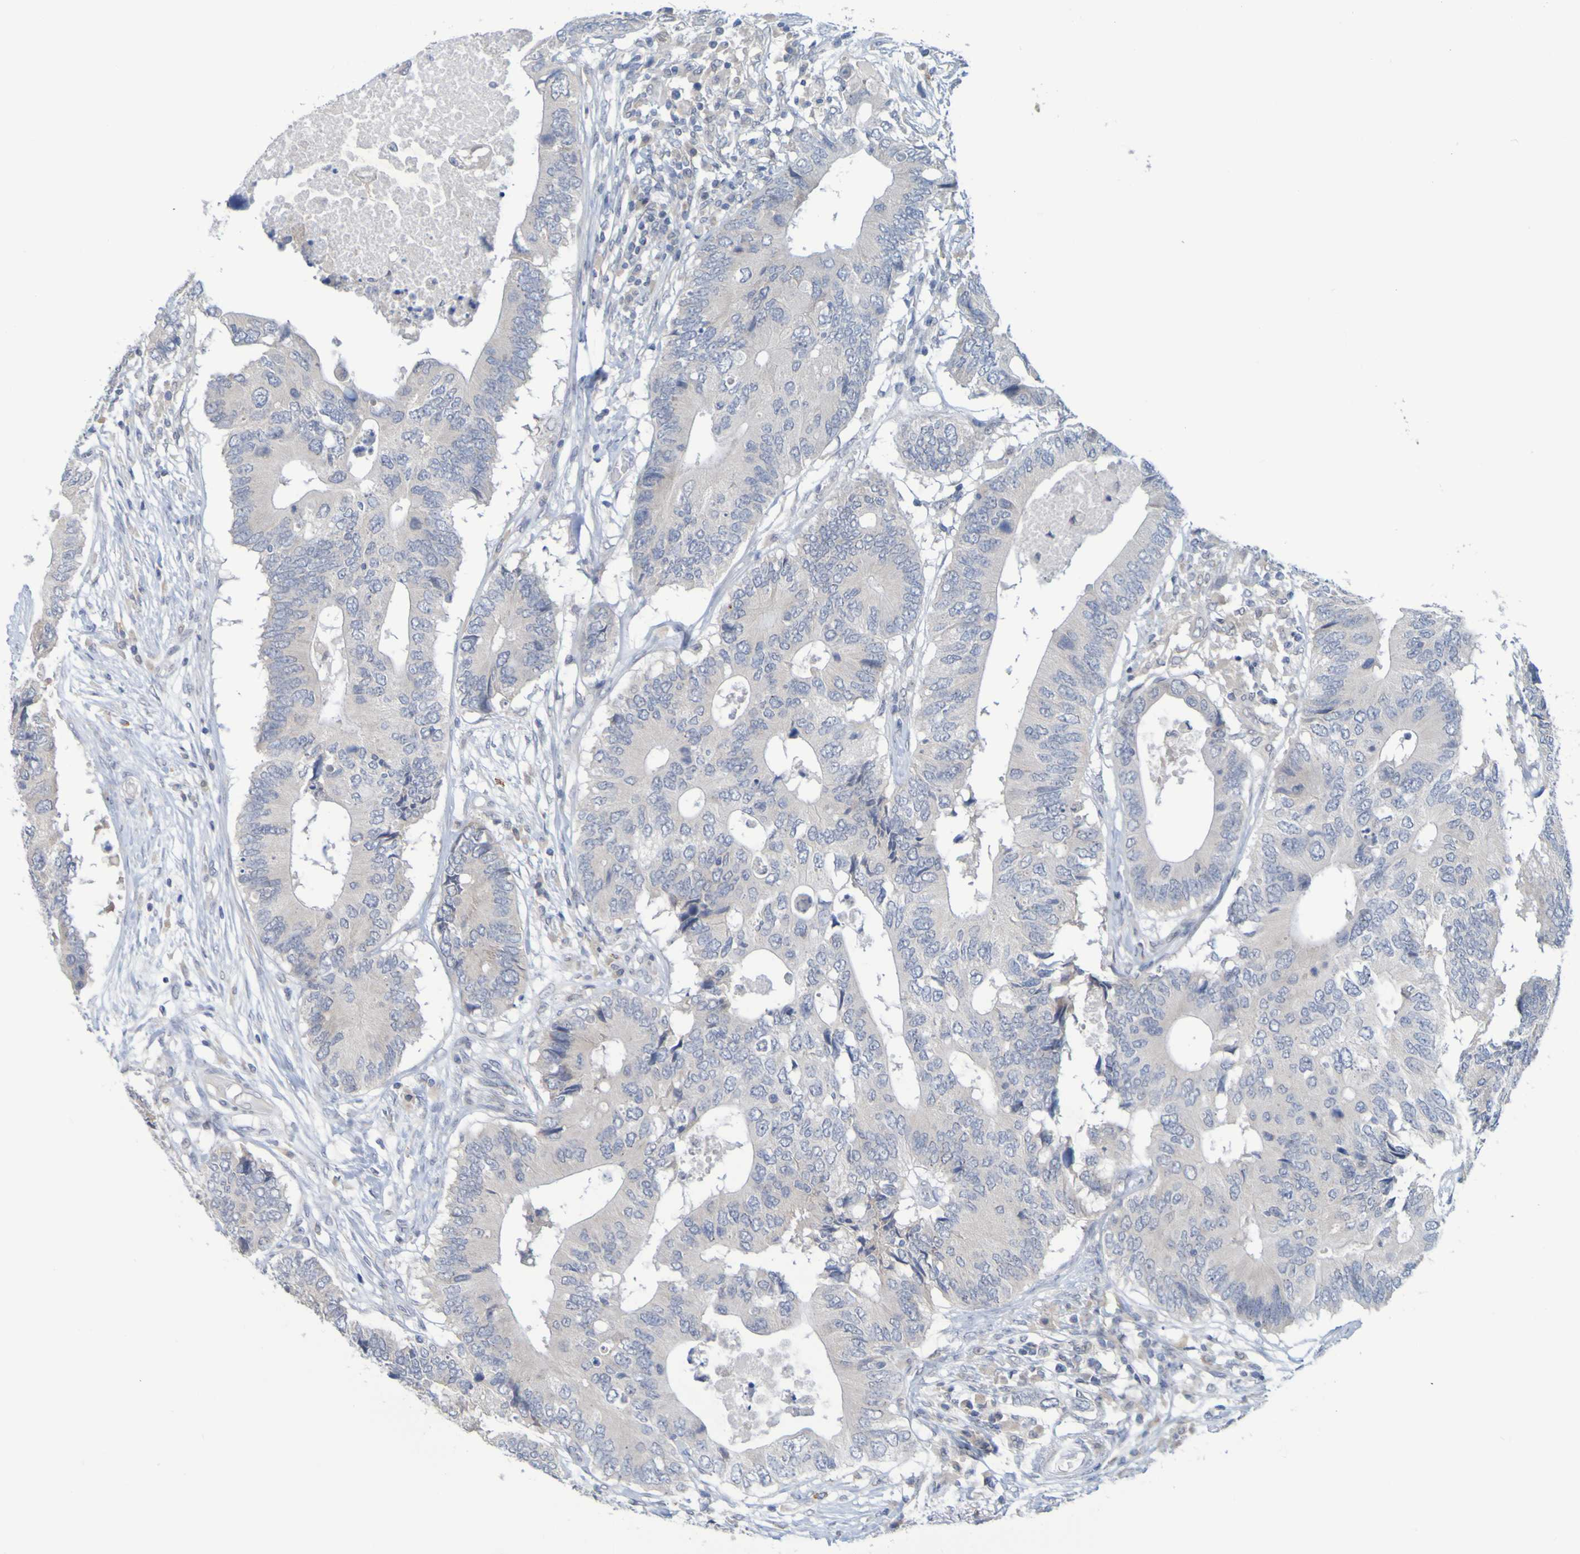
{"staining": {"intensity": "weak", "quantity": "<25%", "location": "cytoplasmic/membranous"}, "tissue": "colorectal cancer", "cell_type": "Tumor cells", "image_type": "cancer", "snomed": [{"axis": "morphology", "description": "Adenocarcinoma, NOS"}, {"axis": "topography", "description": "Colon"}], "caption": "Immunohistochemical staining of colorectal cancer demonstrates no significant staining in tumor cells. Nuclei are stained in blue.", "gene": "LILRB5", "patient": {"sex": "male", "age": 71}}